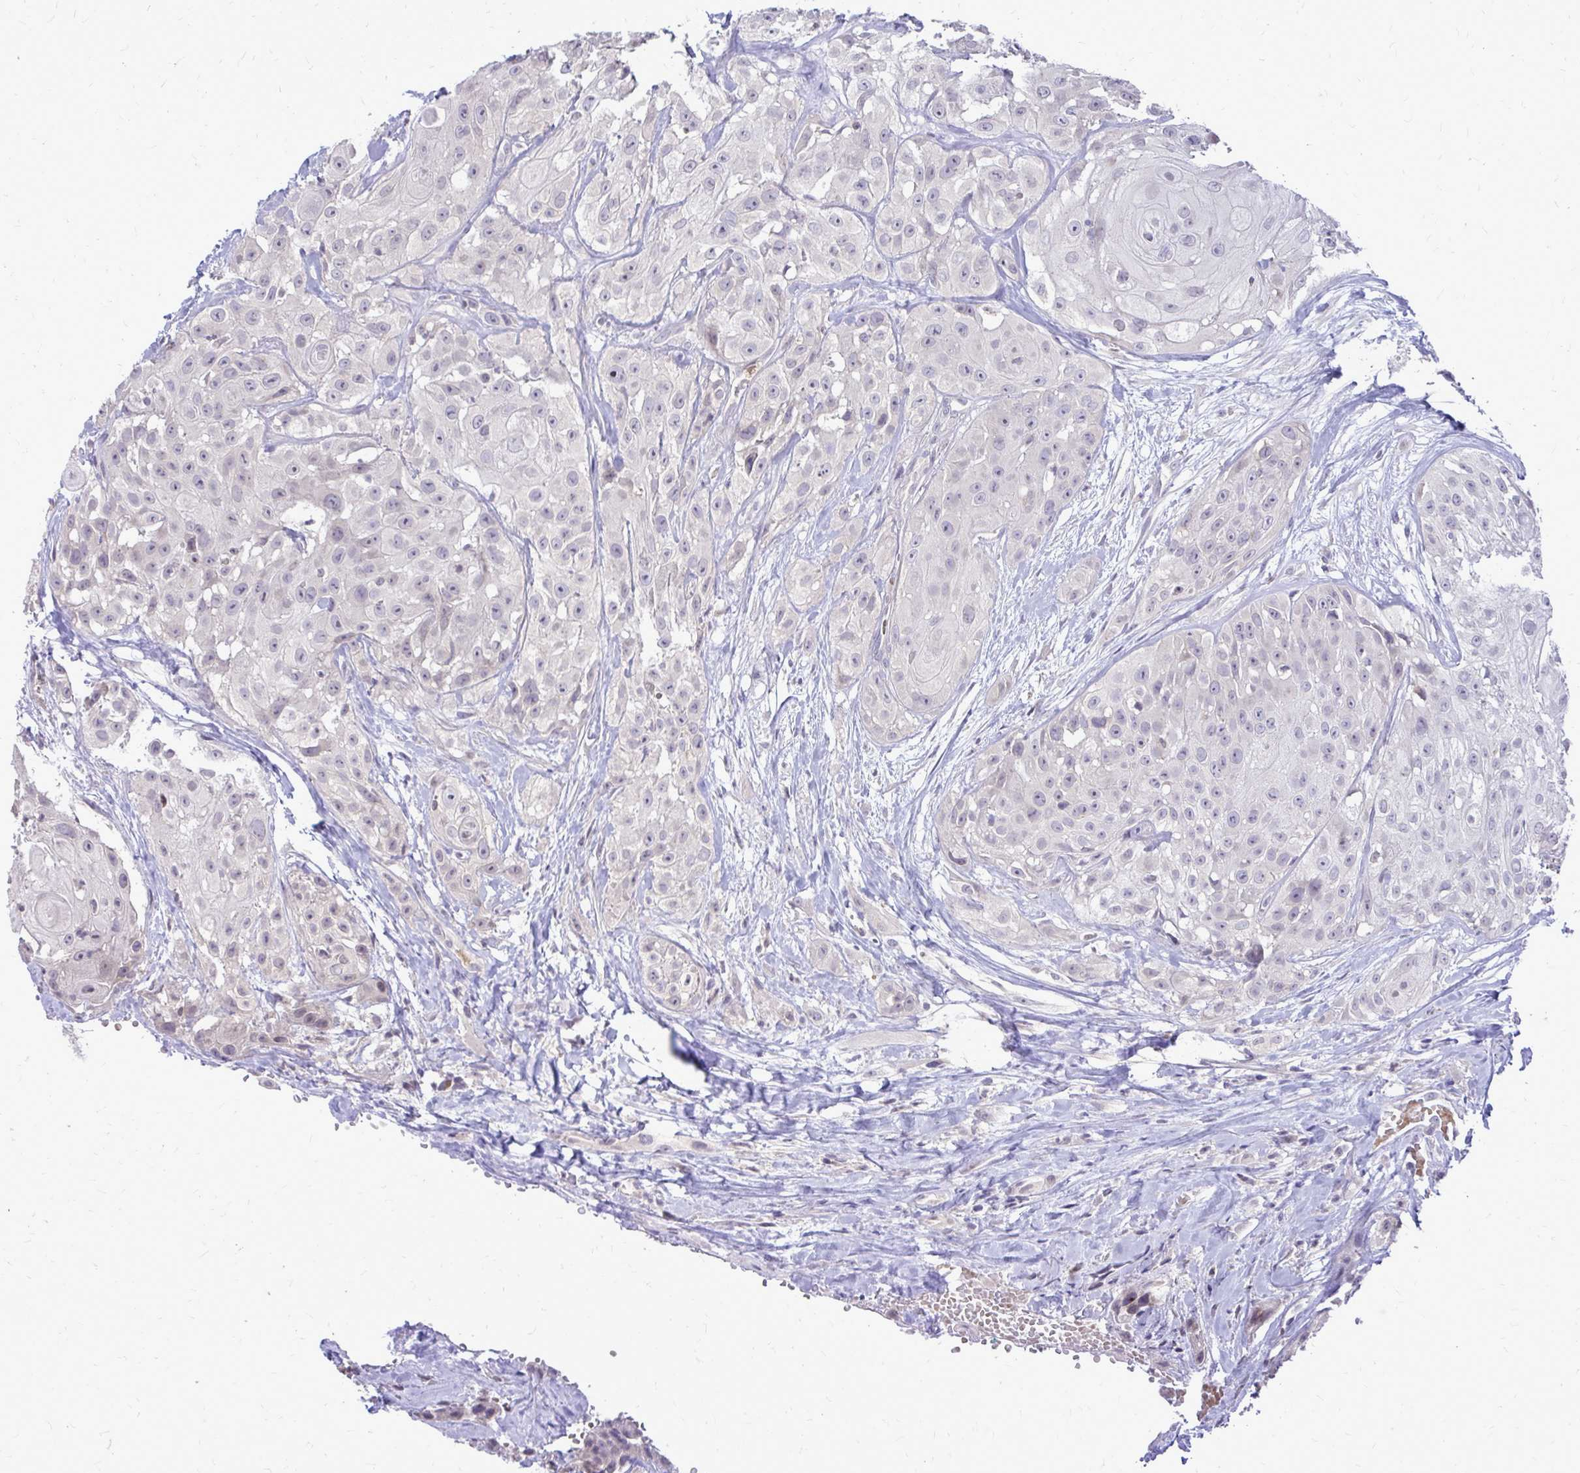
{"staining": {"intensity": "negative", "quantity": "none", "location": "none"}, "tissue": "head and neck cancer", "cell_type": "Tumor cells", "image_type": "cancer", "snomed": [{"axis": "morphology", "description": "Squamous cell carcinoma, NOS"}, {"axis": "topography", "description": "Head-Neck"}], "caption": "Micrograph shows no protein expression in tumor cells of head and neck cancer (squamous cell carcinoma) tissue. (DAB IHC visualized using brightfield microscopy, high magnification).", "gene": "DPY19L1", "patient": {"sex": "male", "age": 83}}